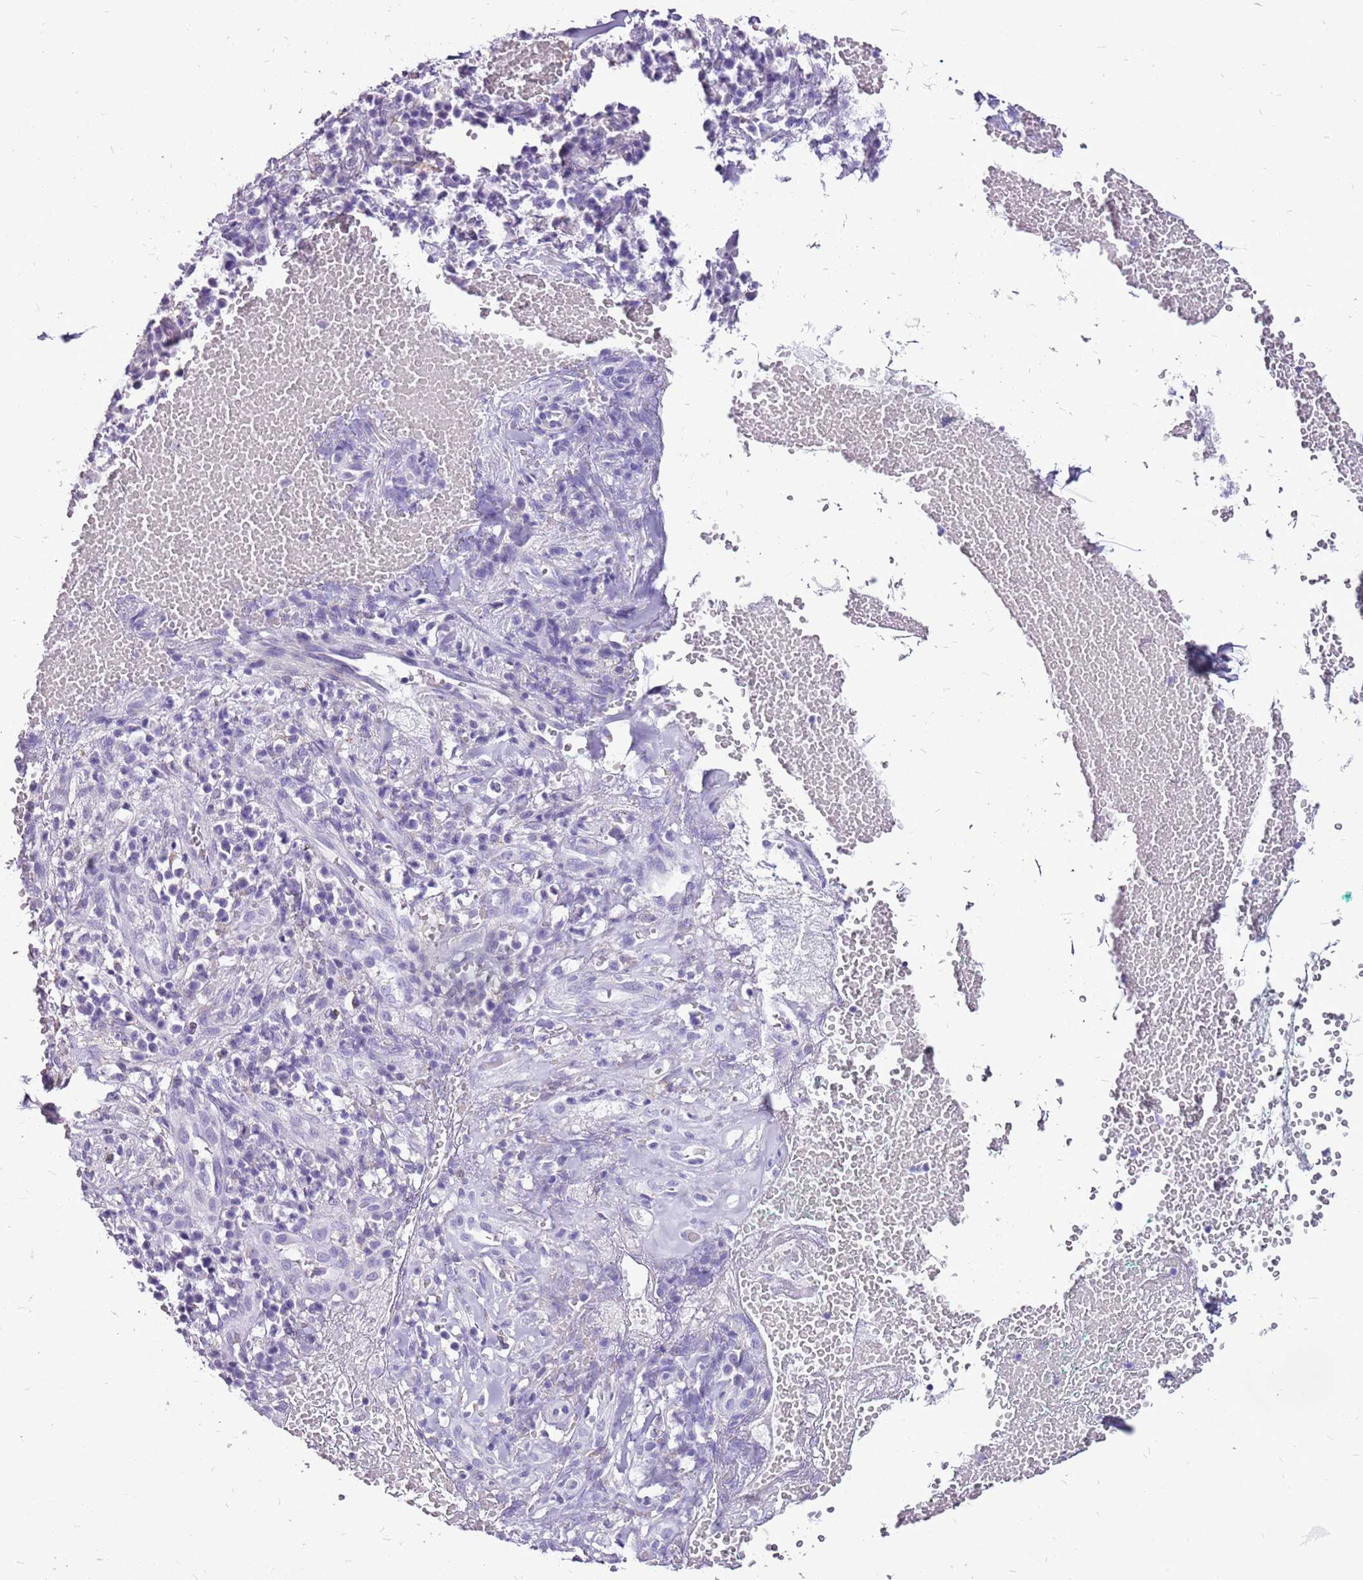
{"staining": {"intensity": "negative", "quantity": "none", "location": "none"}, "tissue": "adipose tissue", "cell_type": "Adipocytes", "image_type": "normal", "snomed": [{"axis": "morphology", "description": "Normal tissue, NOS"}, {"axis": "morphology", "description": "Basal cell carcinoma"}, {"axis": "topography", "description": "Cartilage tissue"}, {"axis": "topography", "description": "Nasopharynx"}, {"axis": "topography", "description": "Oral tissue"}], "caption": "This micrograph is of unremarkable adipose tissue stained with immunohistochemistry to label a protein in brown with the nuclei are counter-stained blue. There is no positivity in adipocytes.", "gene": "ACSS3", "patient": {"sex": "female", "age": 77}}